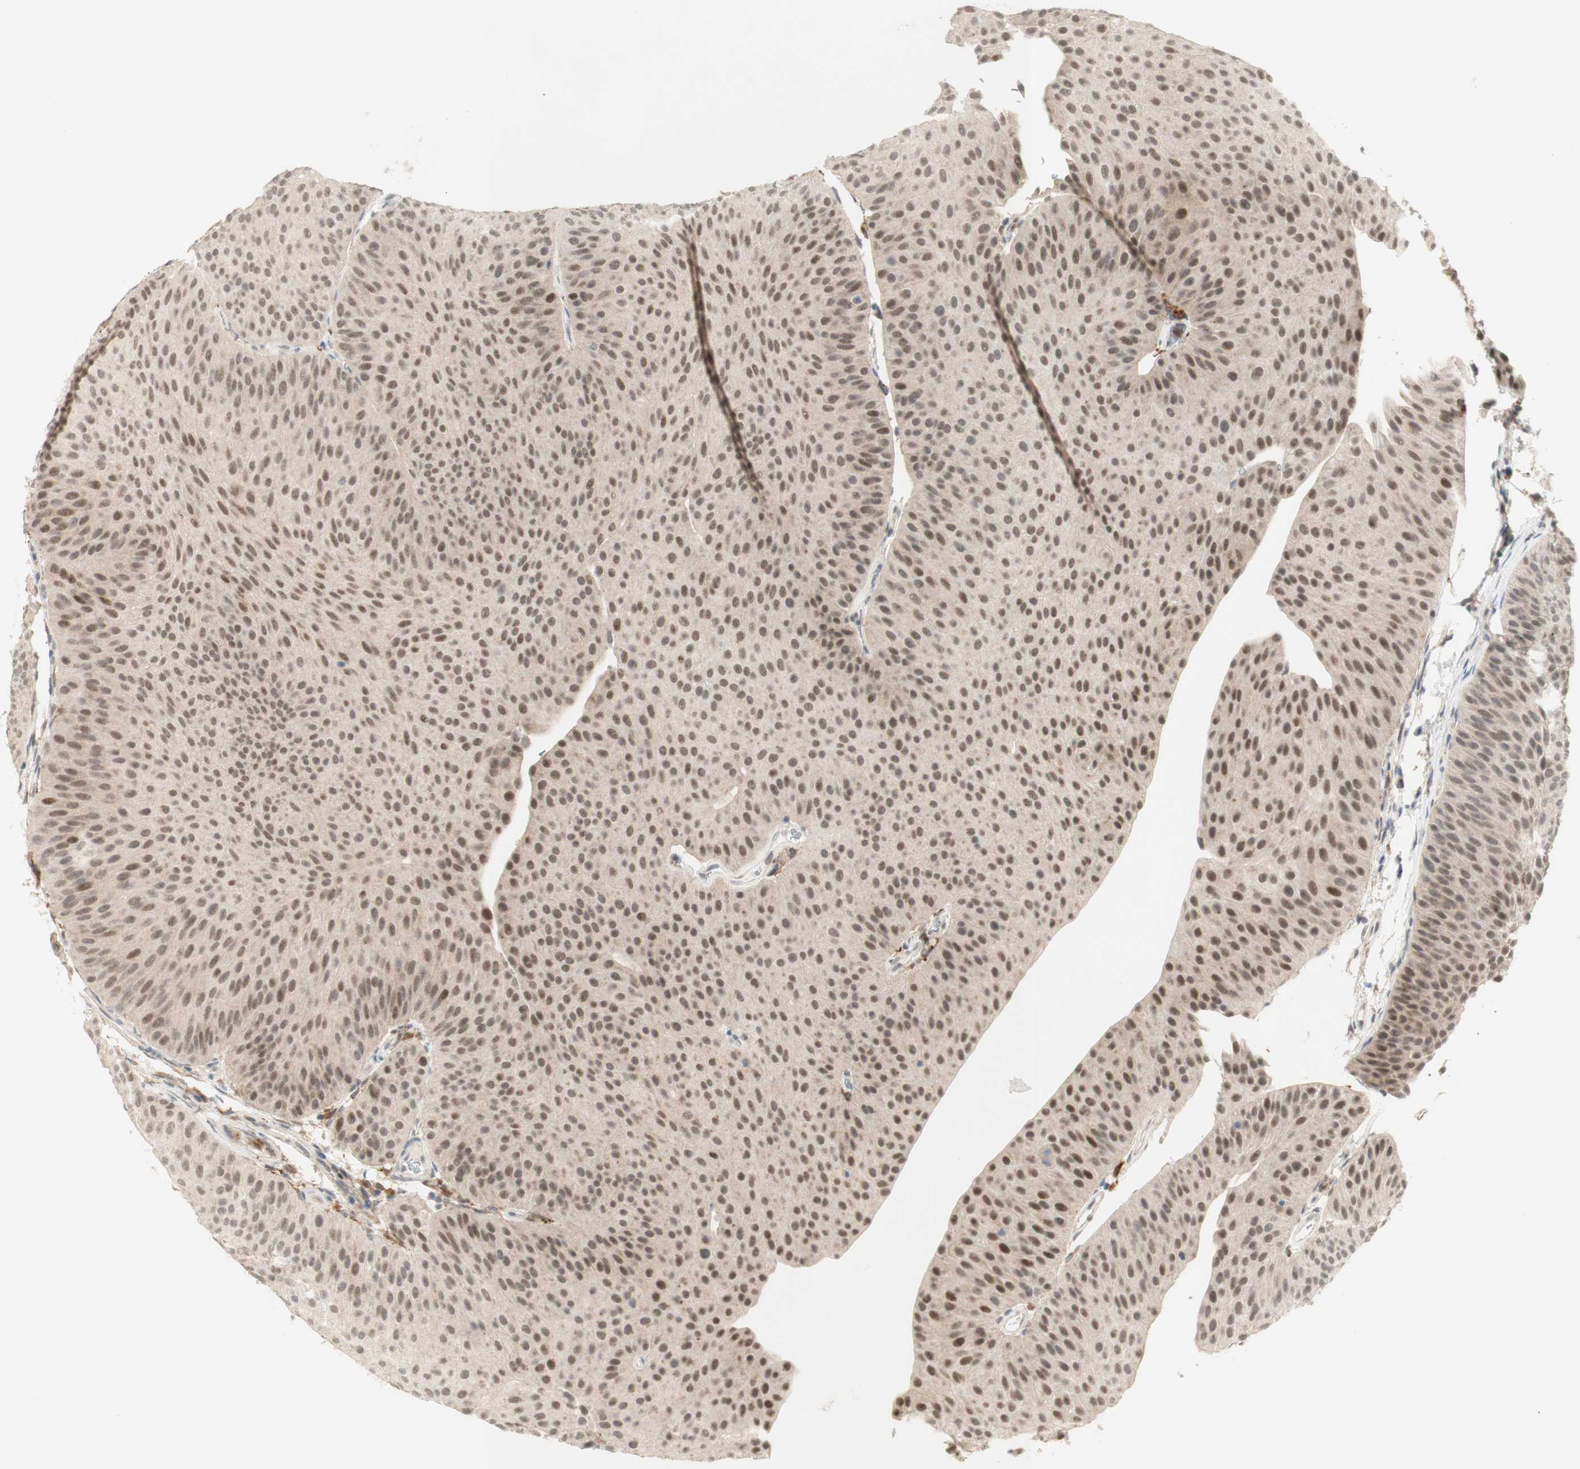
{"staining": {"intensity": "moderate", "quantity": ">75%", "location": "cytoplasmic/membranous,nuclear"}, "tissue": "urothelial cancer", "cell_type": "Tumor cells", "image_type": "cancer", "snomed": [{"axis": "morphology", "description": "Urothelial carcinoma, Low grade"}, {"axis": "topography", "description": "Urinary bladder"}], "caption": "Low-grade urothelial carcinoma stained for a protein shows moderate cytoplasmic/membranous and nuclear positivity in tumor cells. The staining is performed using DAB brown chromogen to label protein expression. The nuclei are counter-stained blue using hematoxylin.", "gene": "GAPT", "patient": {"sex": "female", "age": 60}}